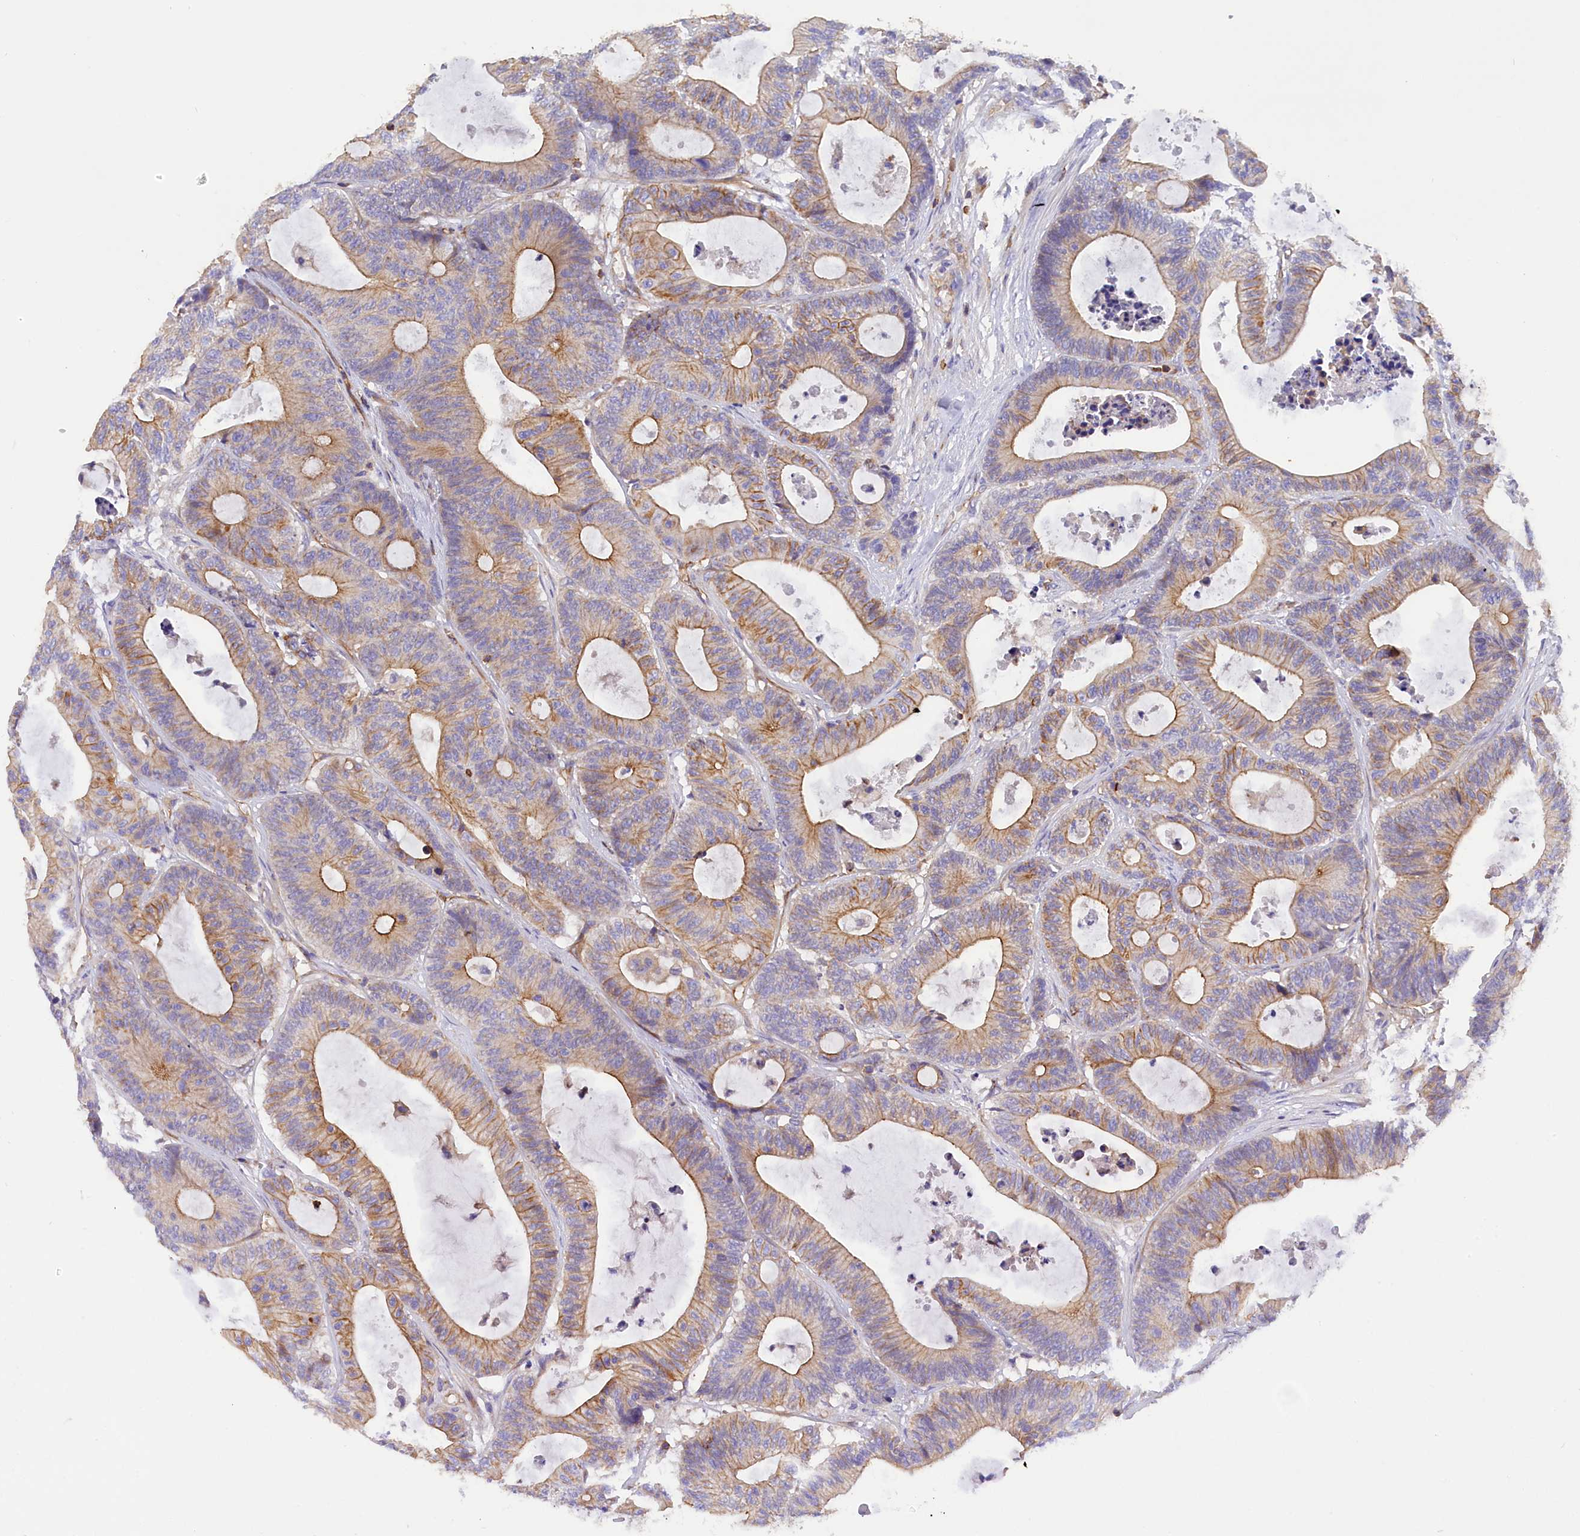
{"staining": {"intensity": "moderate", "quantity": "25%-75%", "location": "cytoplasmic/membranous"}, "tissue": "colorectal cancer", "cell_type": "Tumor cells", "image_type": "cancer", "snomed": [{"axis": "morphology", "description": "Adenocarcinoma, NOS"}, {"axis": "topography", "description": "Colon"}], "caption": "An image showing moderate cytoplasmic/membranous expression in about 25%-75% of tumor cells in adenocarcinoma (colorectal), as visualized by brown immunohistochemical staining.", "gene": "FAM193A", "patient": {"sex": "female", "age": 84}}